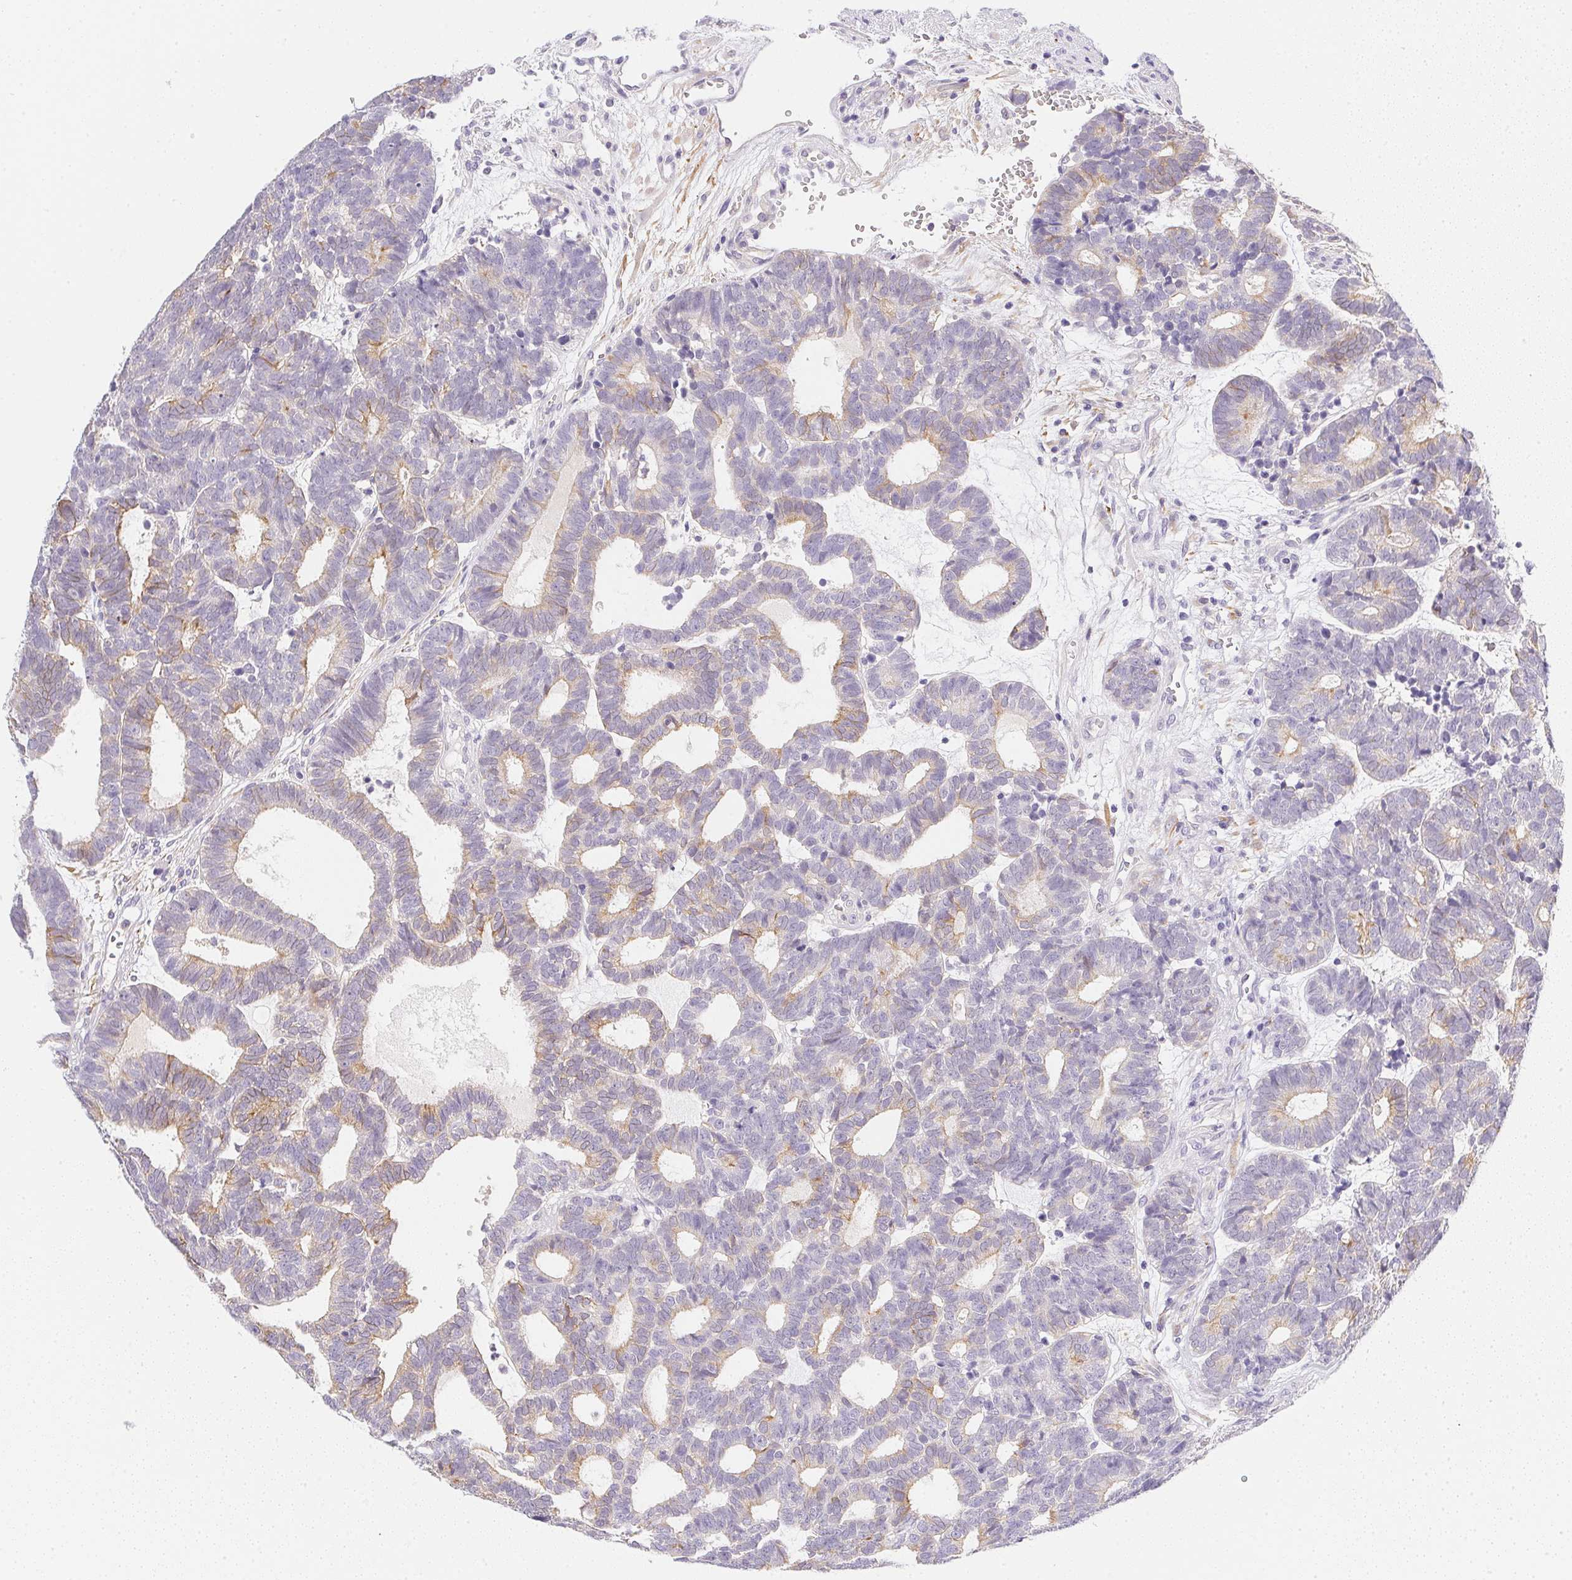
{"staining": {"intensity": "weak", "quantity": "<25%", "location": "cytoplasmic/membranous"}, "tissue": "head and neck cancer", "cell_type": "Tumor cells", "image_type": "cancer", "snomed": [{"axis": "morphology", "description": "Adenocarcinoma, NOS"}, {"axis": "topography", "description": "Head-Neck"}], "caption": "Tumor cells are negative for brown protein staining in adenocarcinoma (head and neck).", "gene": "SLC17A7", "patient": {"sex": "female", "age": 81}}